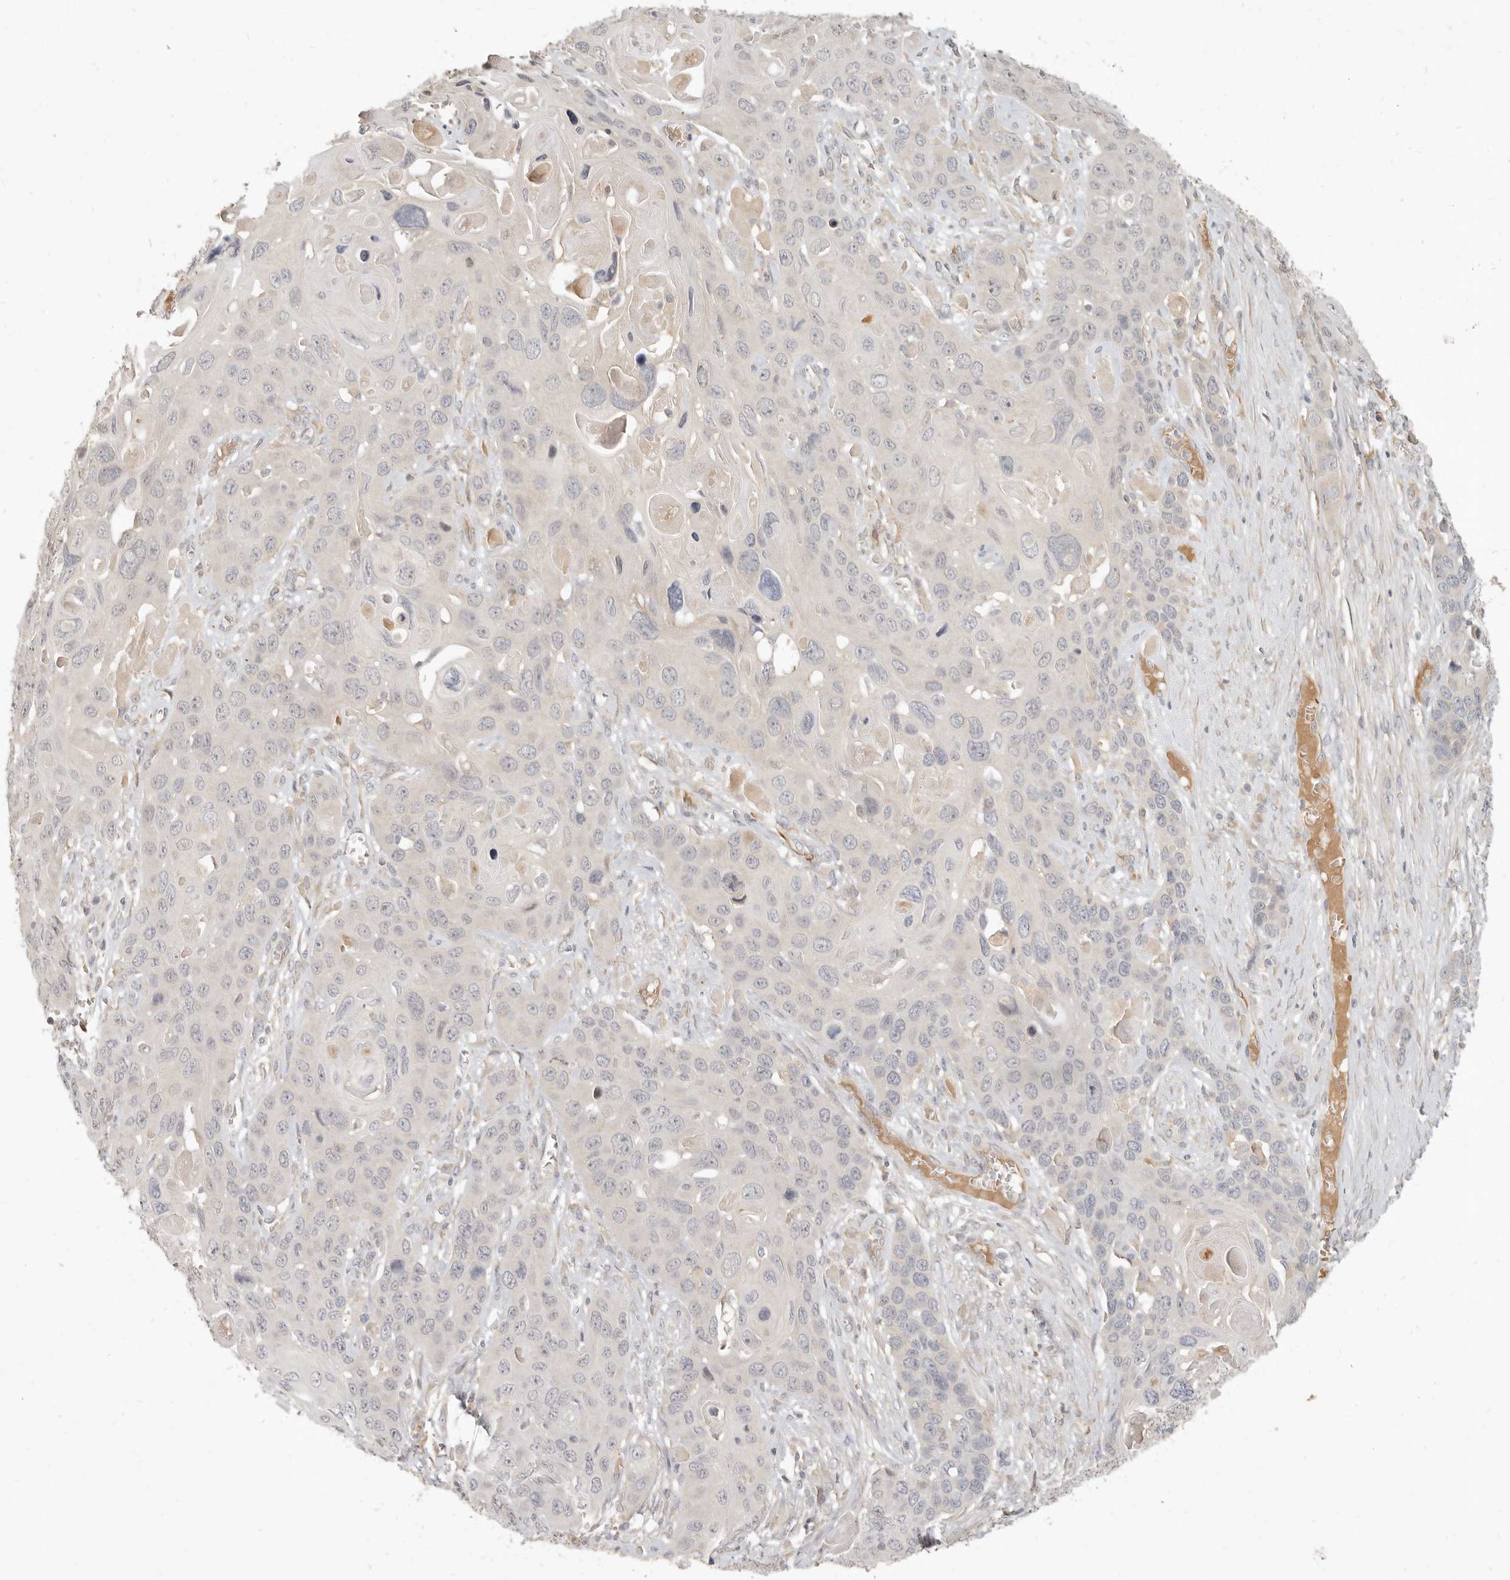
{"staining": {"intensity": "negative", "quantity": "none", "location": "none"}, "tissue": "skin cancer", "cell_type": "Tumor cells", "image_type": "cancer", "snomed": [{"axis": "morphology", "description": "Squamous cell carcinoma, NOS"}, {"axis": "topography", "description": "Skin"}], "caption": "Tumor cells are negative for protein expression in human squamous cell carcinoma (skin). (Immunohistochemistry, brightfield microscopy, high magnification).", "gene": "UBXN11", "patient": {"sex": "male", "age": 55}}